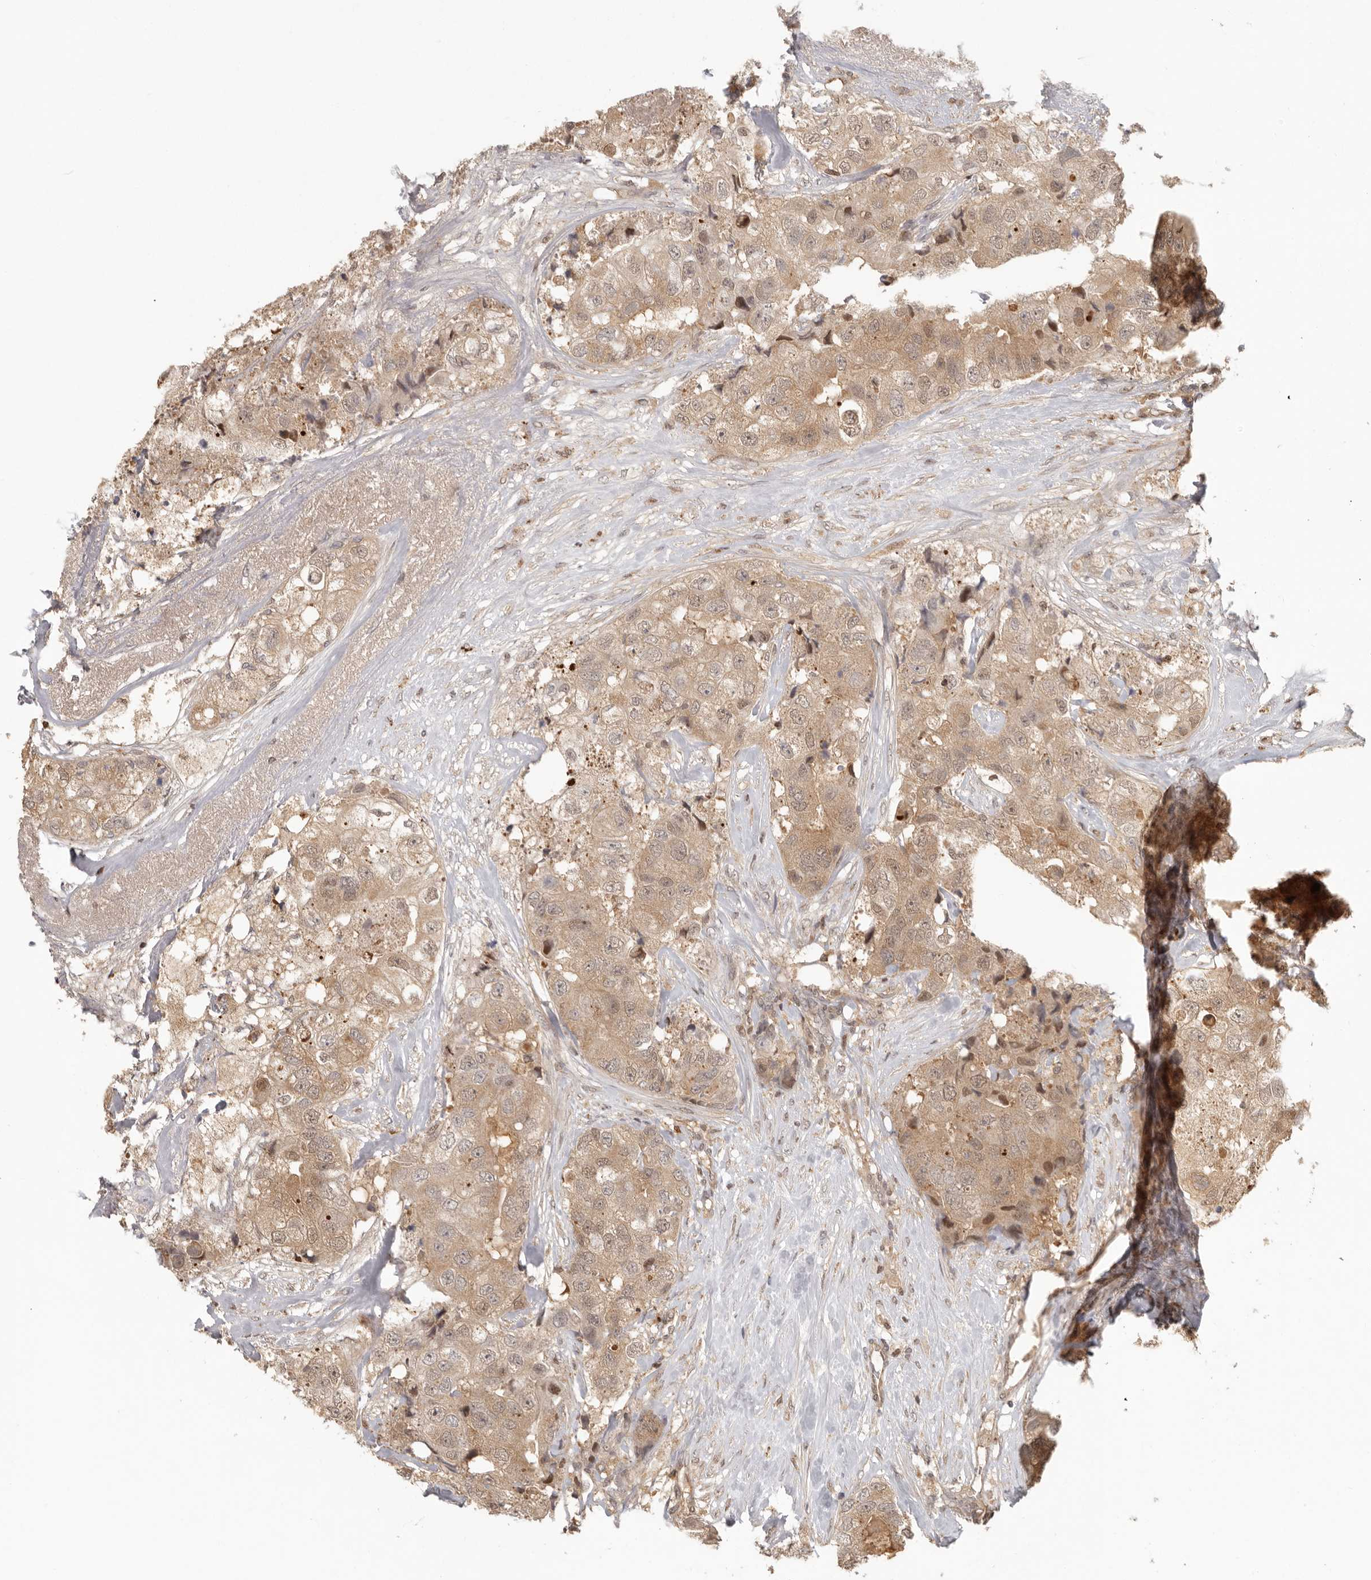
{"staining": {"intensity": "weak", "quantity": ">75%", "location": "cytoplasmic/membranous"}, "tissue": "breast cancer", "cell_type": "Tumor cells", "image_type": "cancer", "snomed": [{"axis": "morphology", "description": "Duct carcinoma"}, {"axis": "topography", "description": "Breast"}], "caption": "Tumor cells demonstrate weak cytoplasmic/membranous expression in approximately >75% of cells in breast cancer. (IHC, brightfield microscopy, high magnification).", "gene": "PSMA5", "patient": {"sex": "female", "age": 62}}